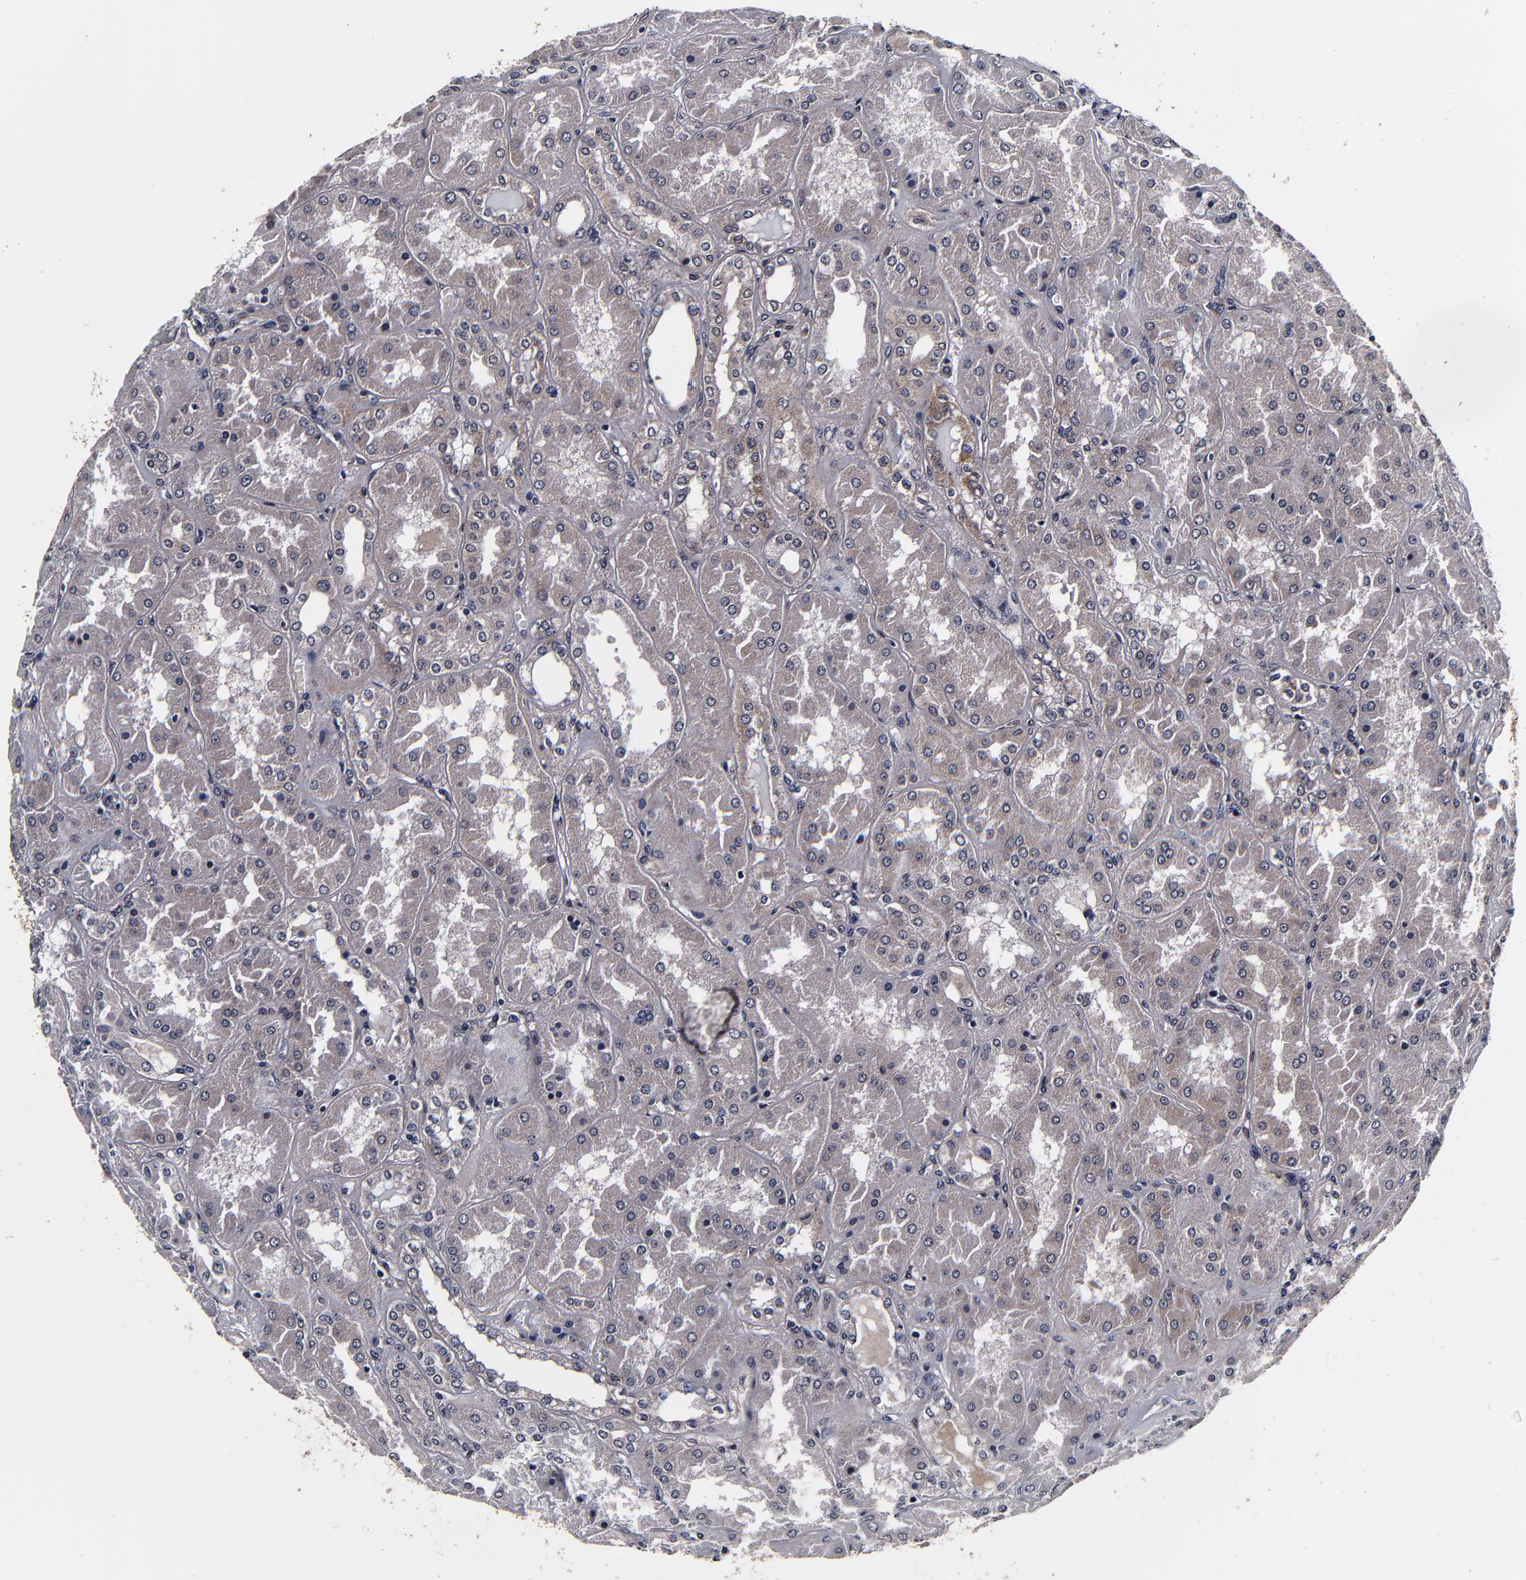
{"staining": {"intensity": "moderate", "quantity": ">75%", "location": "cytoplasmic/membranous"}, "tissue": "kidney", "cell_type": "Cells in glomeruli", "image_type": "normal", "snomed": [{"axis": "morphology", "description": "Normal tissue, NOS"}, {"axis": "topography", "description": "Kidney"}], "caption": "Immunohistochemistry of normal kidney demonstrates medium levels of moderate cytoplasmic/membranous positivity in about >75% of cells in glomeruli. (brown staining indicates protein expression, while blue staining denotes nuclei).", "gene": "MMP15", "patient": {"sex": "female", "age": 56}}